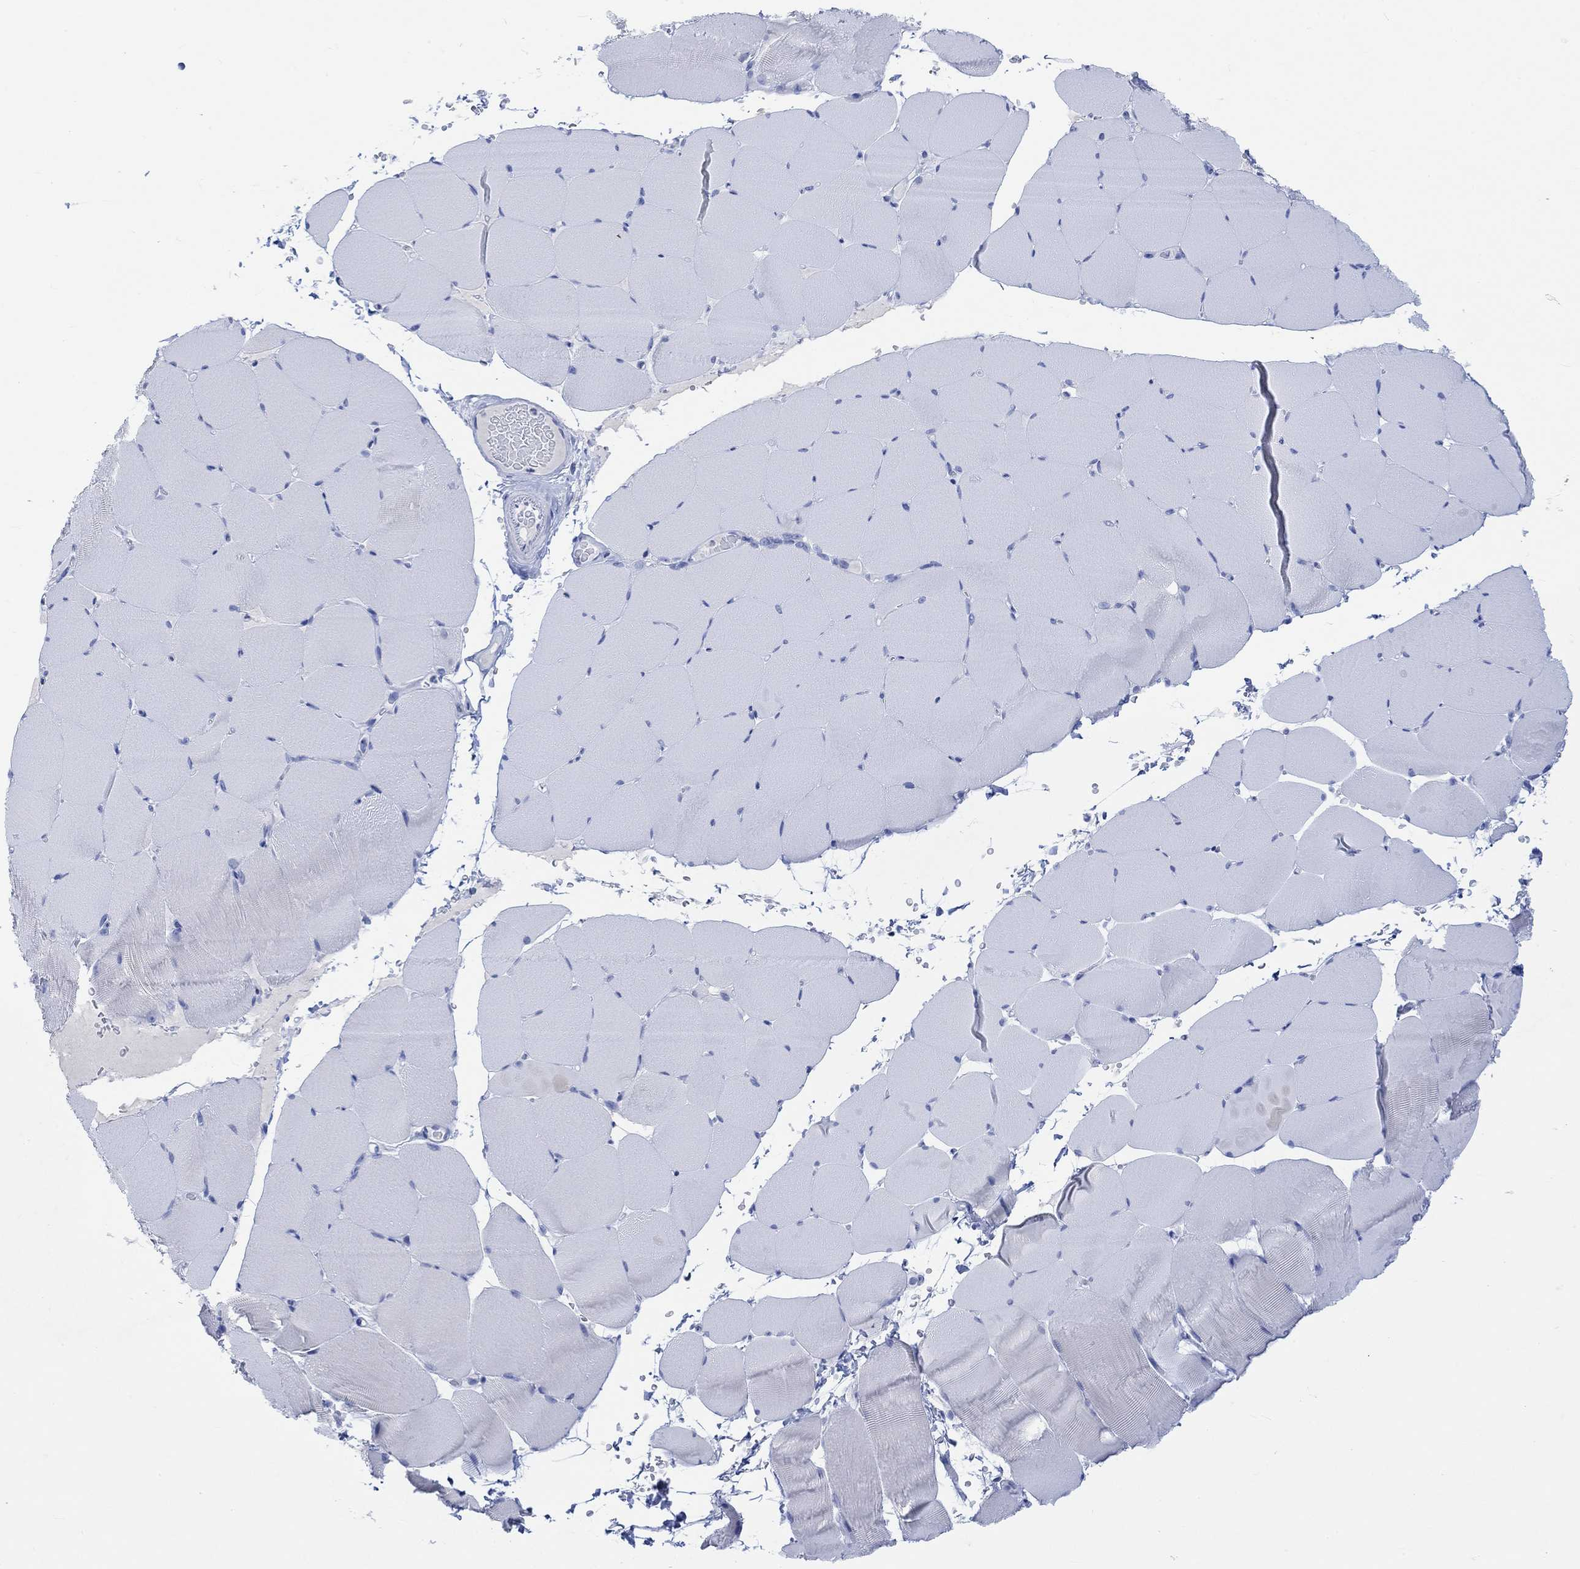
{"staining": {"intensity": "negative", "quantity": "none", "location": "none"}, "tissue": "skeletal muscle", "cell_type": "Myocytes", "image_type": "normal", "snomed": [{"axis": "morphology", "description": "Normal tissue, NOS"}, {"axis": "topography", "description": "Skeletal muscle"}], "caption": "High power microscopy photomicrograph of an IHC photomicrograph of unremarkable skeletal muscle, revealing no significant expression in myocytes. (Stains: DAB immunohistochemistry (IHC) with hematoxylin counter stain, Microscopy: brightfield microscopy at high magnification).", "gene": "CALCA", "patient": {"sex": "female", "age": 37}}